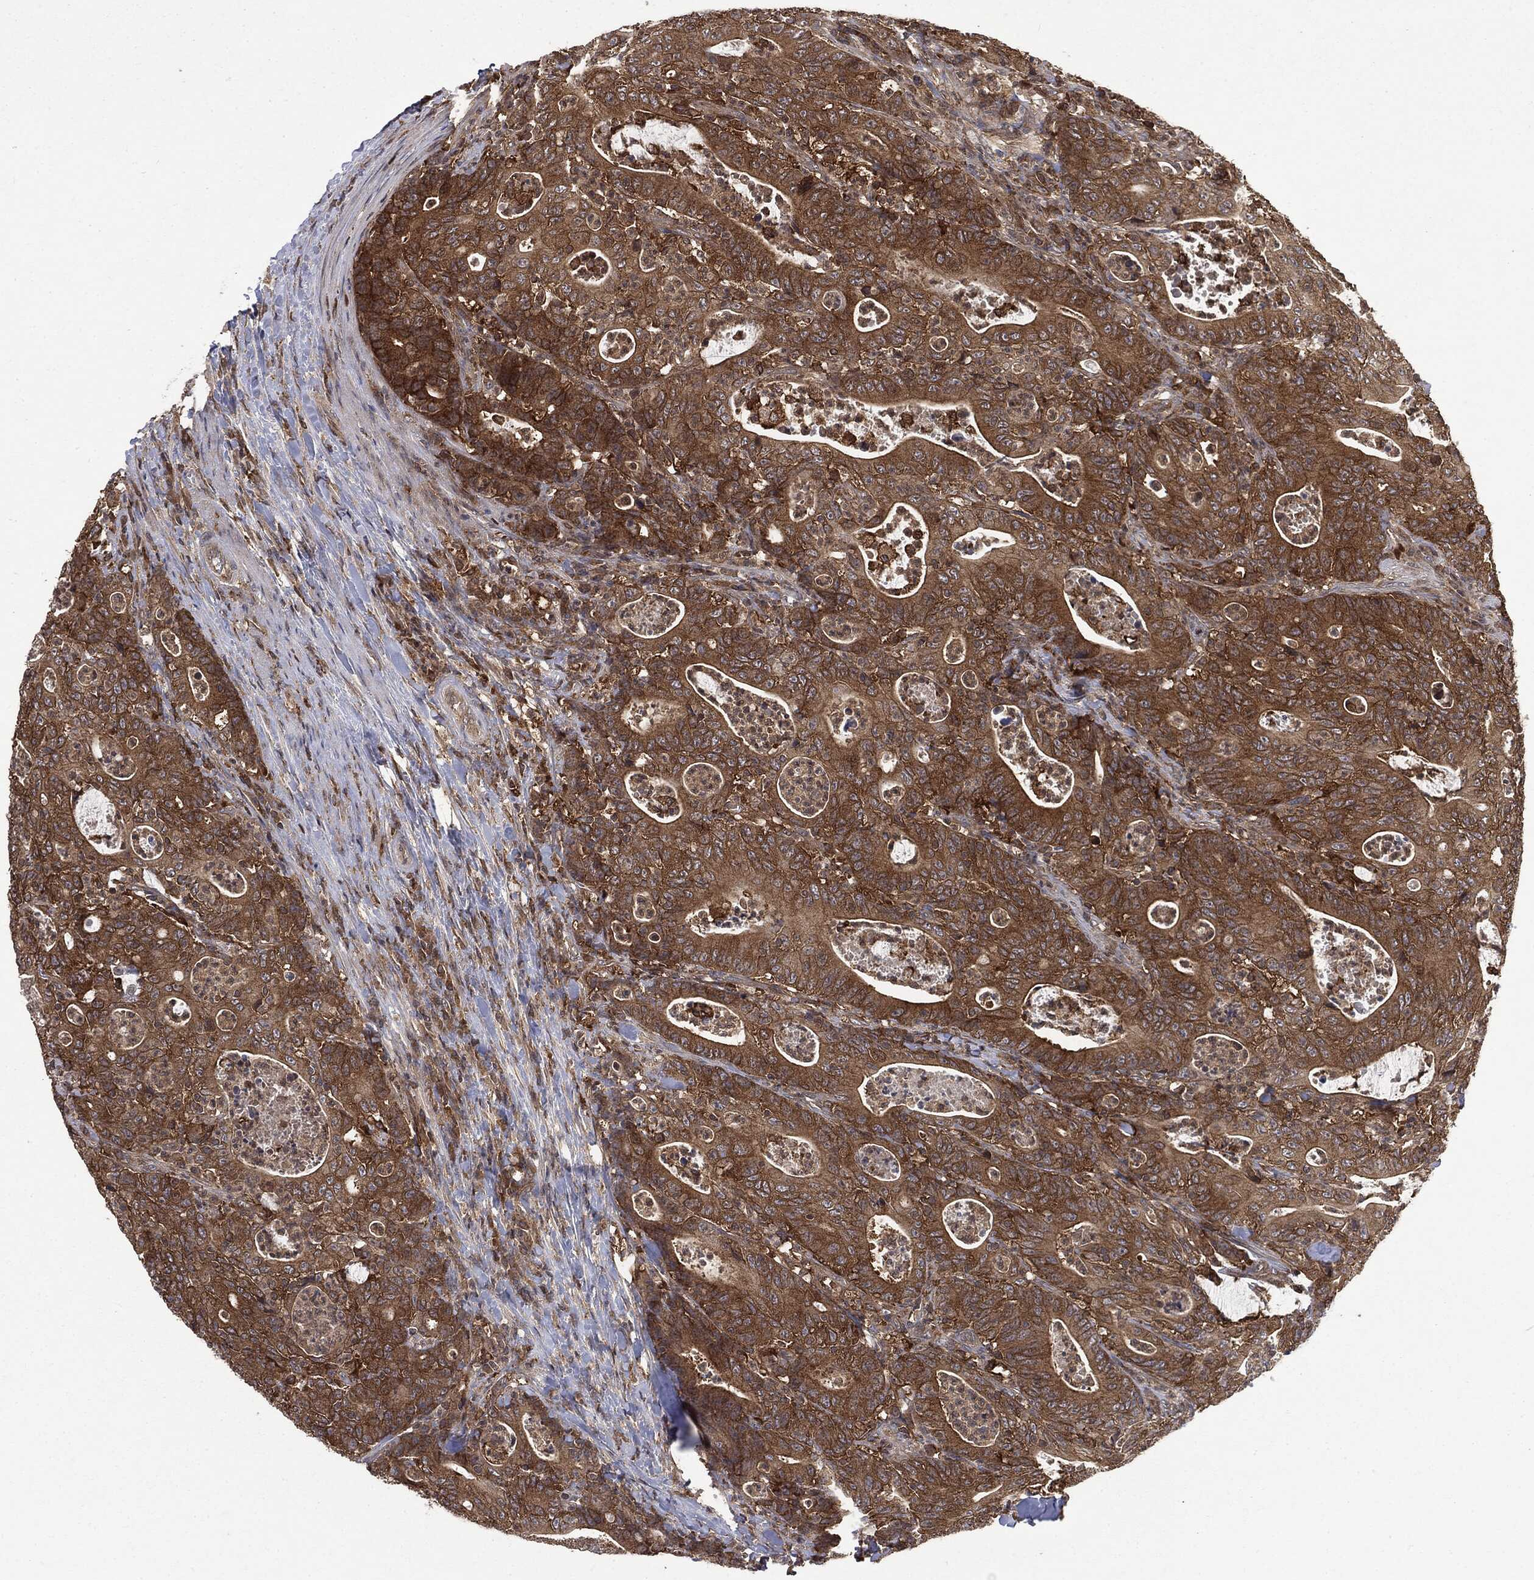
{"staining": {"intensity": "strong", "quantity": ">75%", "location": "cytoplasmic/membranous"}, "tissue": "colorectal cancer", "cell_type": "Tumor cells", "image_type": "cancer", "snomed": [{"axis": "morphology", "description": "Adenocarcinoma, NOS"}, {"axis": "topography", "description": "Colon"}], "caption": "Human adenocarcinoma (colorectal) stained for a protein (brown) exhibits strong cytoplasmic/membranous positive positivity in approximately >75% of tumor cells.", "gene": "SNX5", "patient": {"sex": "male", "age": 70}}